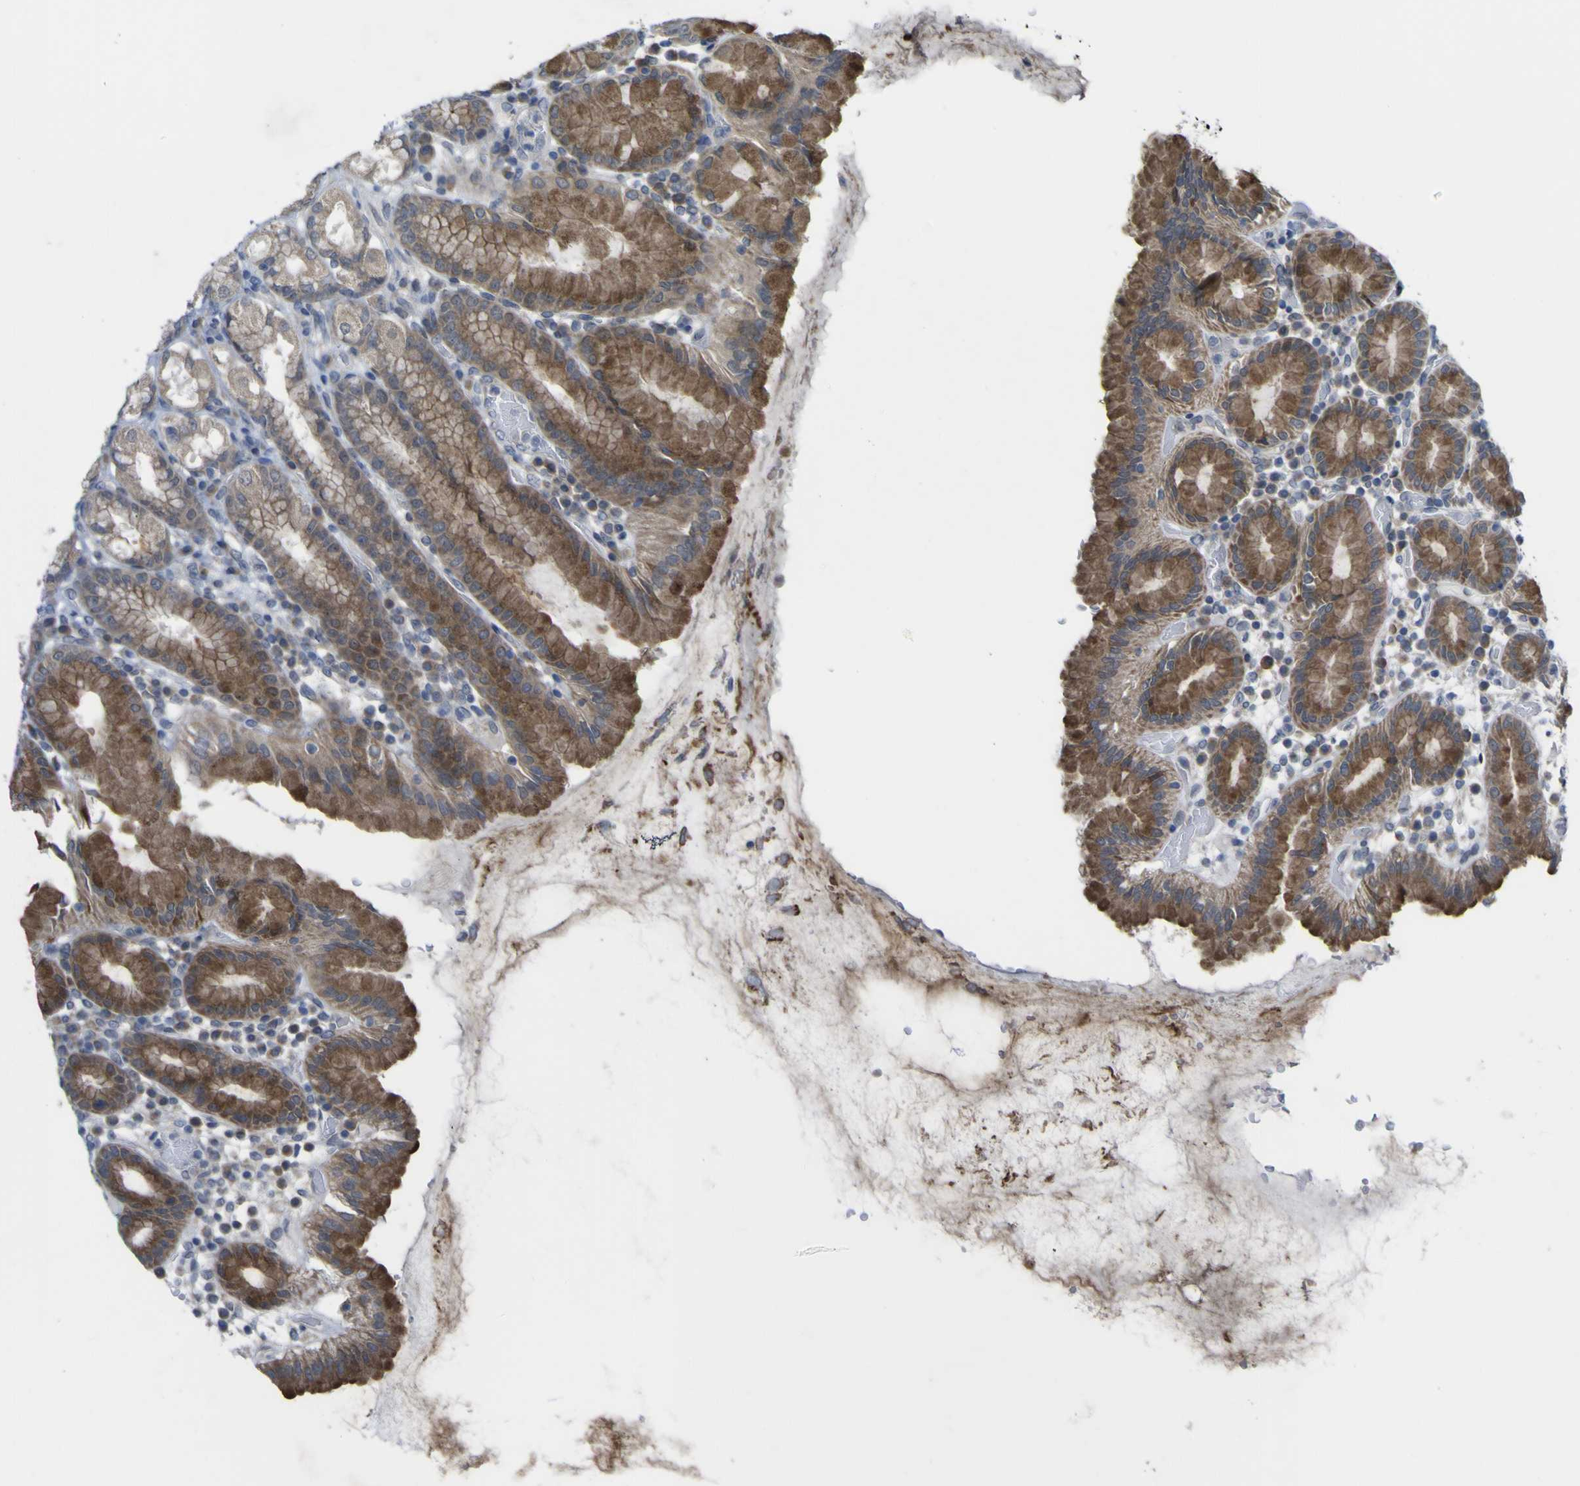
{"staining": {"intensity": "moderate", "quantity": "25%-75%", "location": "cytoplasmic/membranous"}, "tissue": "stomach", "cell_type": "Glandular cells", "image_type": "normal", "snomed": [{"axis": "morphology", "description": "Normal tissue, NOS"}, {"axis": "topography", "description": "Stomach, upper"}], "caption": "Approximately 25%-75% of glandular cells in unremarkable human stomach display moderate cytoplasmic/membranous protein expression as visualized by brown immunohistochemical staining.", "gene": "TNFRSF11A", "patient": {"sex": "male", "age": 68}}